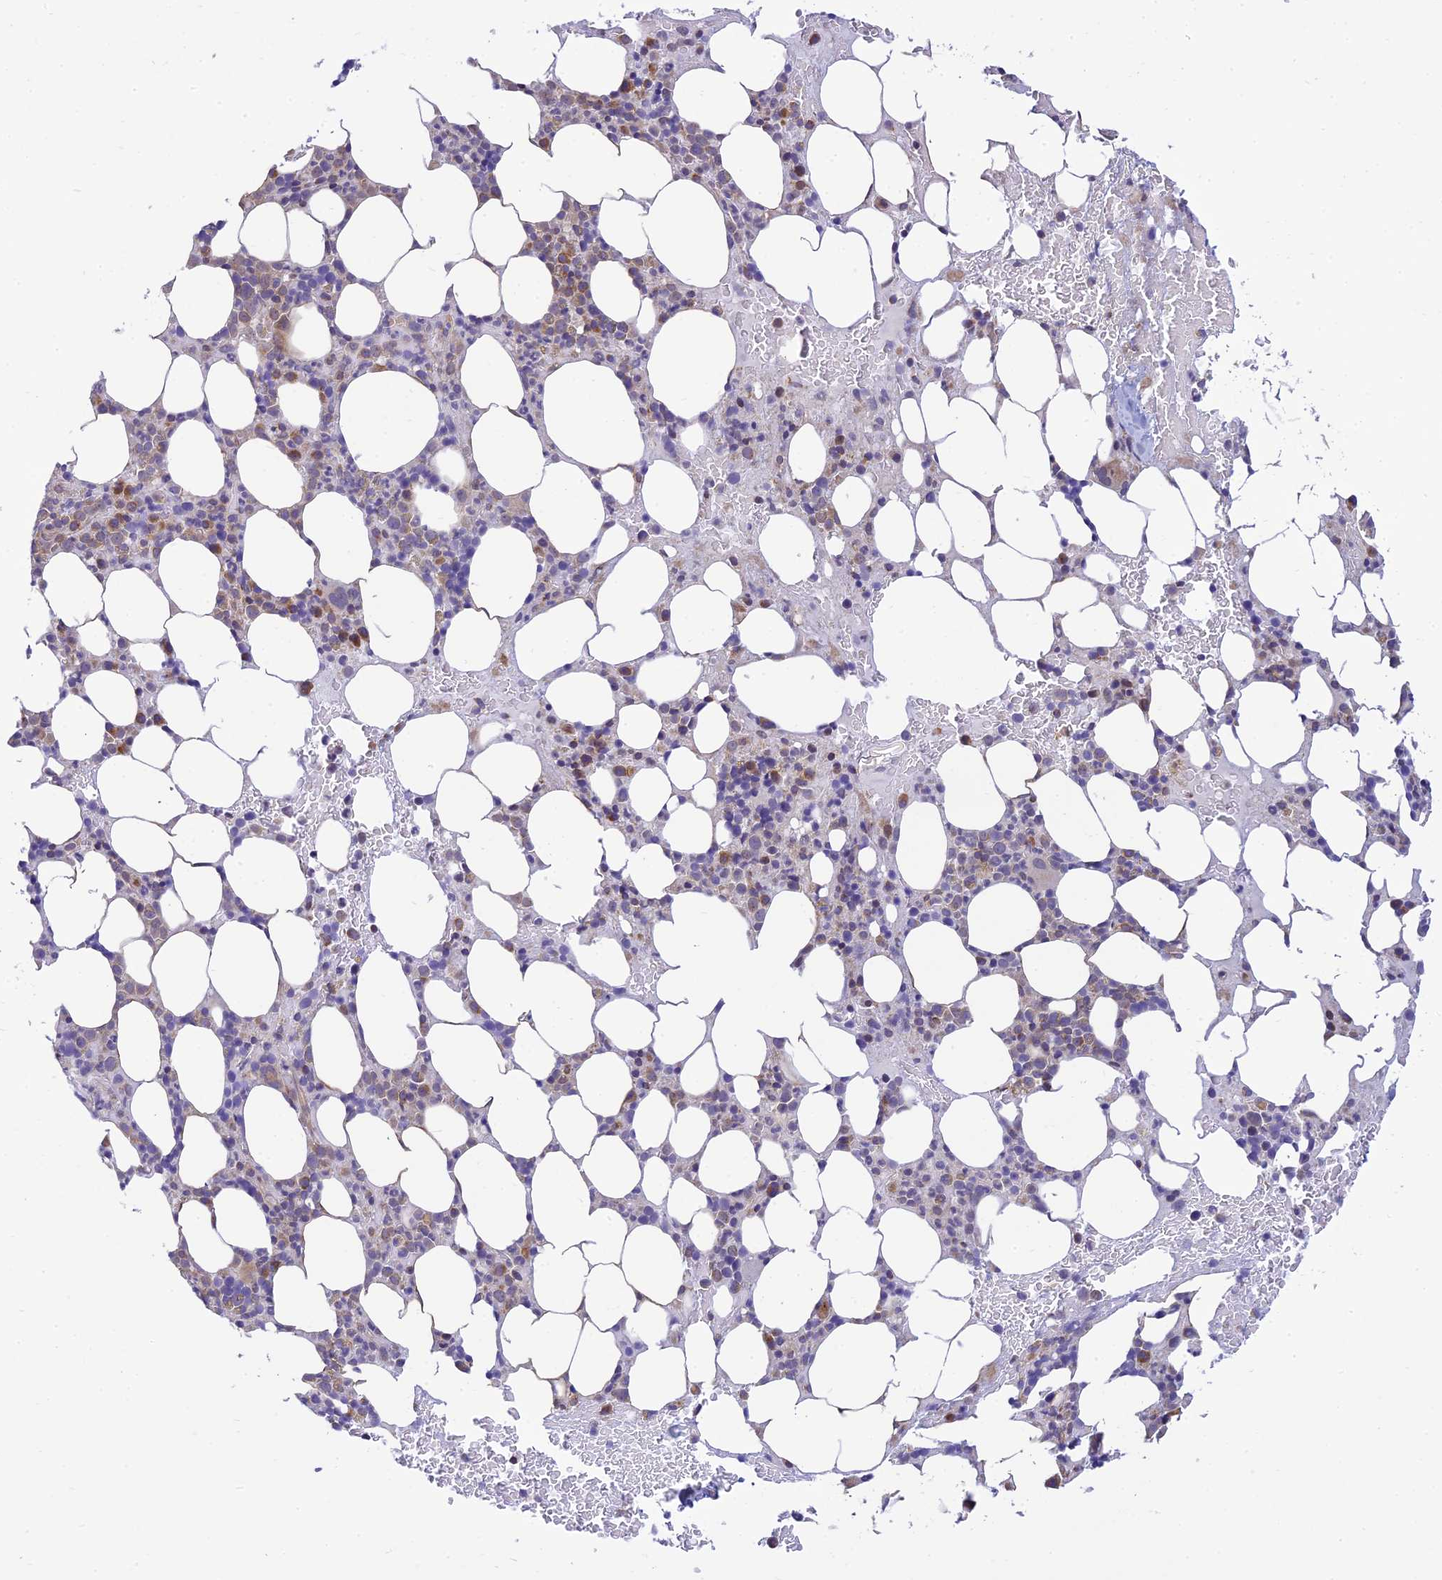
{"staining": {"intensity": "moderate", "quantity": "<25%", "location": "cytoplasmic/membranous"}, "tissue": "bone marrow", "cell_type": "Hematopoietic cells", "image_type": "normal", "snomed": [{"axis": "morphology", "description": "Normal tissue, NOS"}, {"axis": "topography", "description": "Bone marrow"}], "caption": "An immunohistochemistry photomicrograph of benign tissue is shown. Protein staining in brown labels moderate cytoplasmic/membranous positivity in bone marrow within hematopoietic cells.", "gene": "HOOK2", "patient": {"sex": "male", "age": 78}}